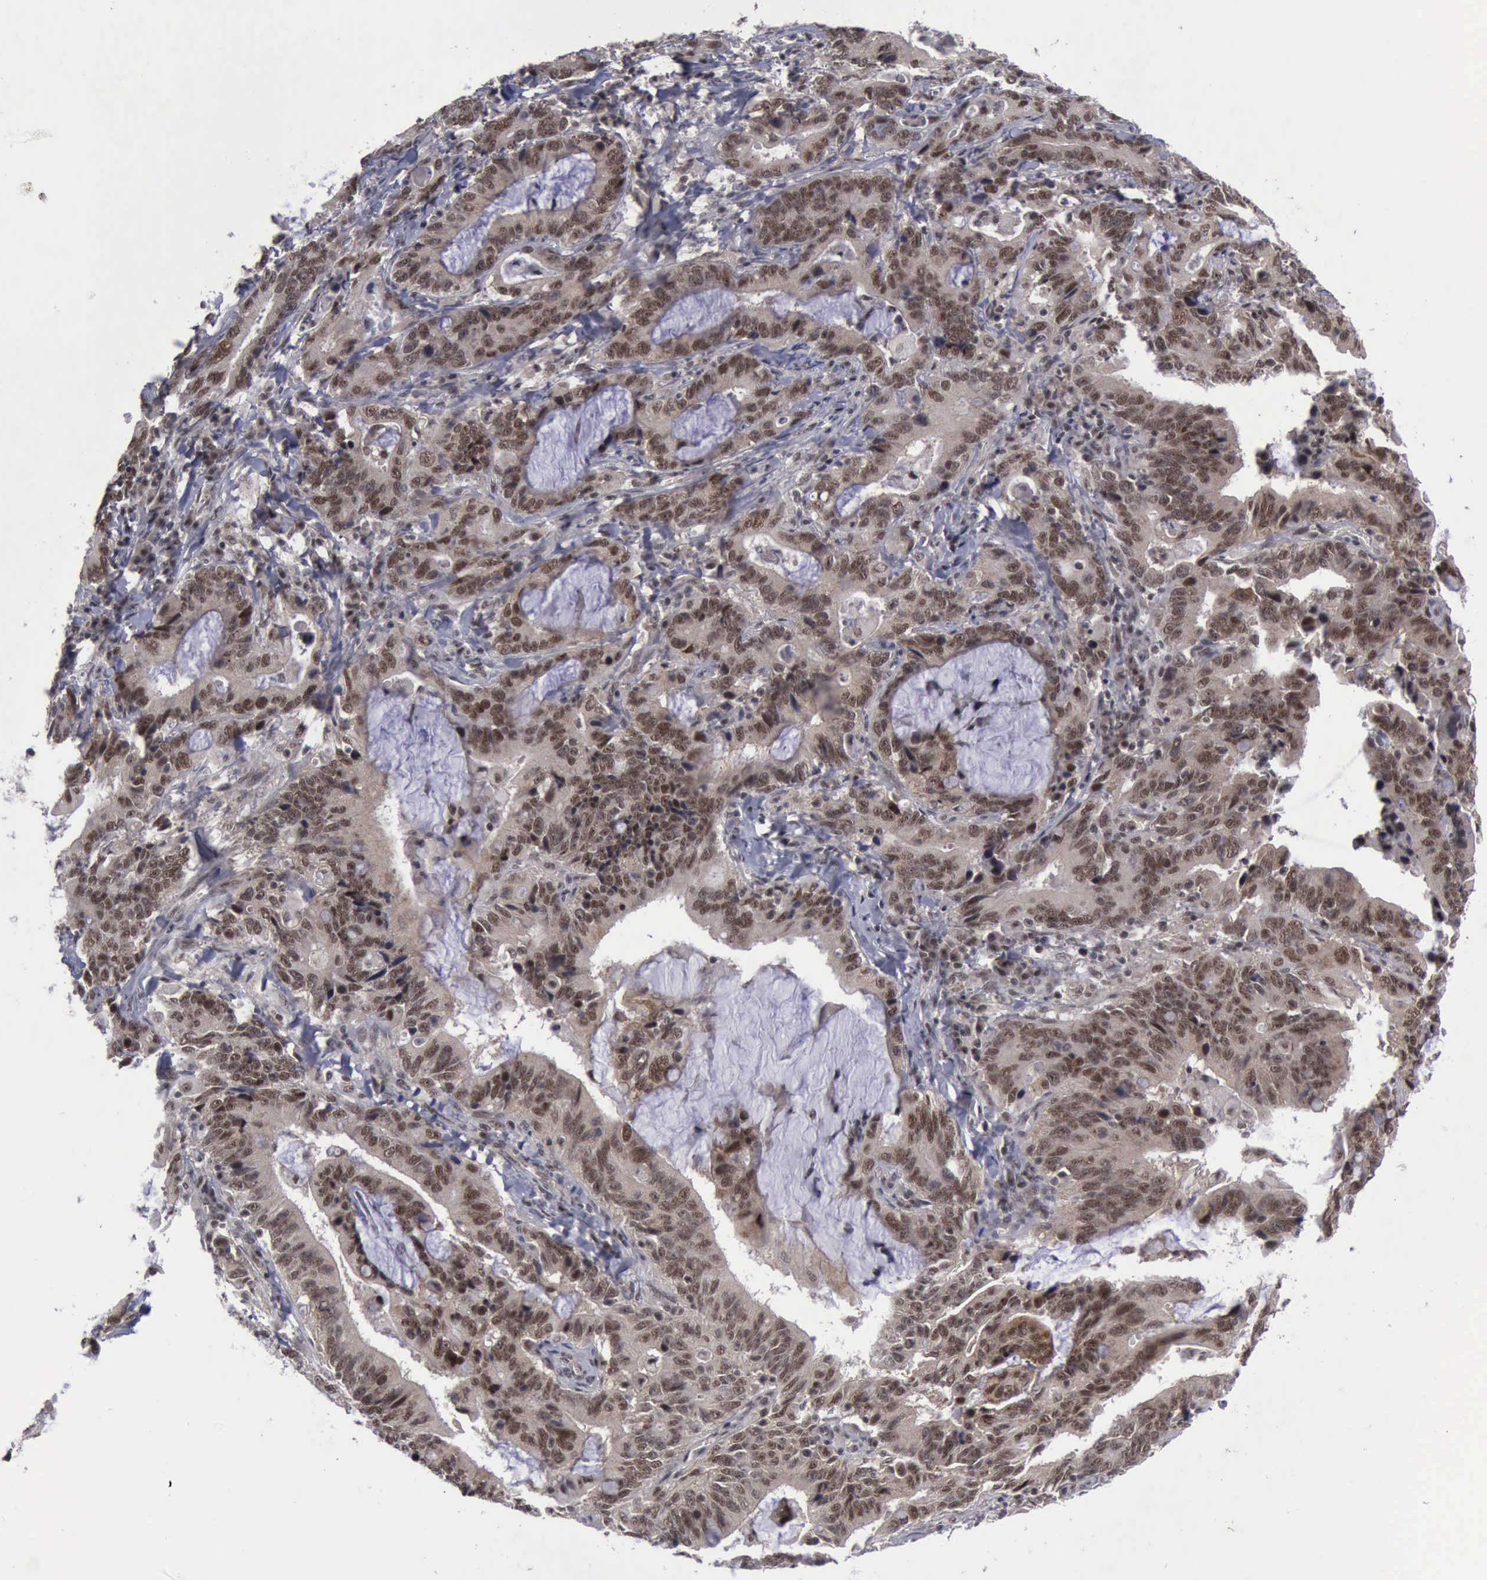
{"staining": {"intensity": "moderate", "quantity": ">75%", "location": "cytoplasmic/membranous,nuclear"}, "tissue": "stomach cancer", "cell_type": "Tumor cells", "image_type": "cancer", "snomed": [{"axis": "morphology", "description": "Adenocarcinoma, NOS"}, {"axis": "topography", "description": "Stomach, upper"}], "caption": "Immunohistochemistry image of neoplastic tissue: human stomach cancer (adenocarcinoma) stained using immunohistochemistry (IHC) reveals medium levels of moderate protein expression localized specifically in the cytoplasmic/membranous and nuclear of tumor cells, appearing as a cytoplasmic/membranous and nuclear brown color.", "gene": "ATM", "patient": {"sex": "male", "age": 63}}